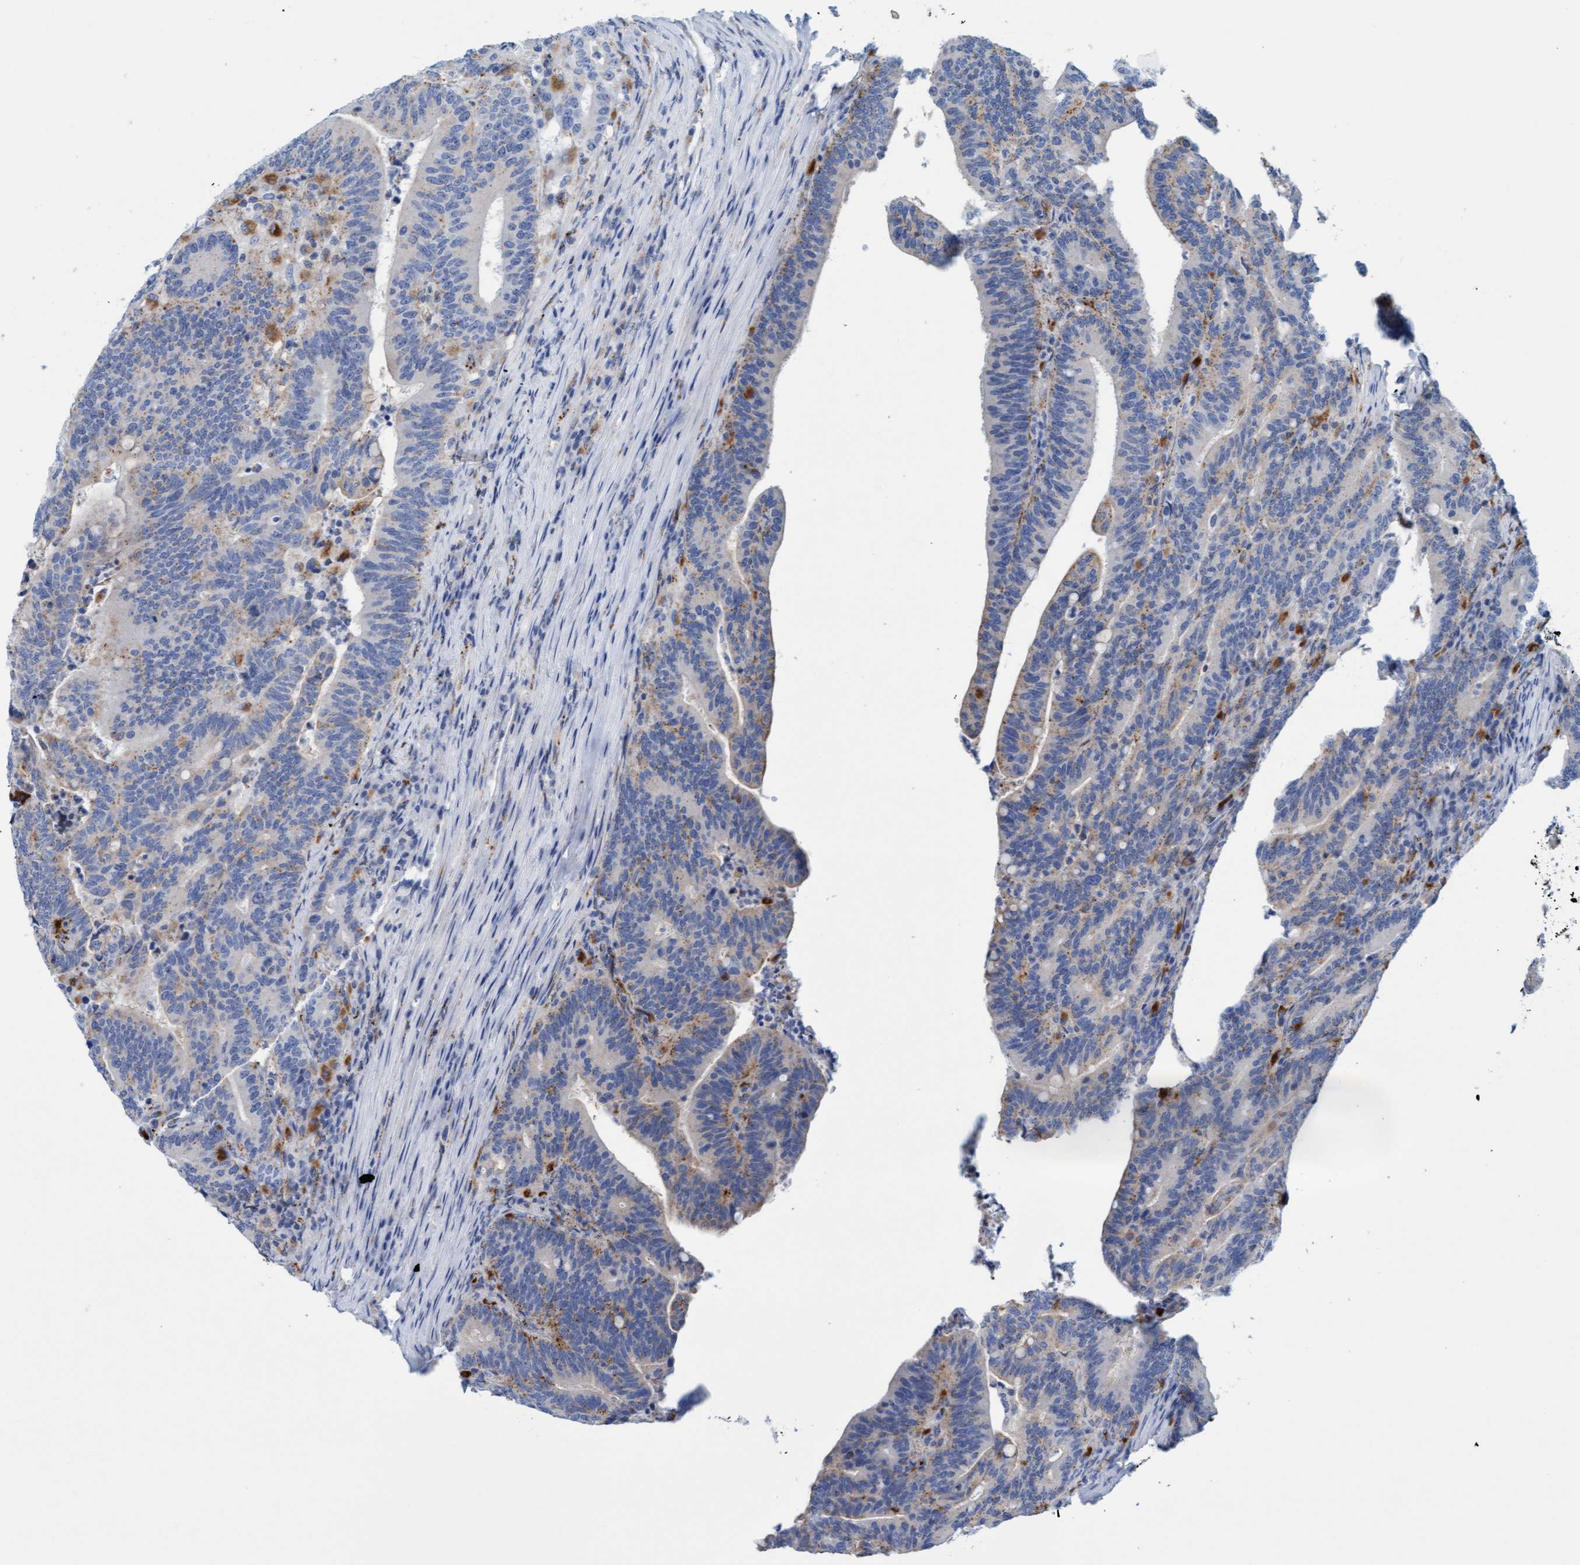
{"staining": {"intensity": "negative", "quantity": "none", "location": "none"}, "tissue": "colorectal cancer", "cell_type": "Tumor cells", "image_type": "cancer", "snomed": [{"axis": "morphology", "description": "Adenocarcinoma, NOS"}, {"axis": "topography", "description": "Colon"}], "caption": "This histopathology image is of colorectal cancer stained with immunohistochemistry (IHC) to label a protein in brown with the nuclei are counter-stained blue. There is no positivity in tumor cells. Brightfield microscopy of immunohistochemistry (IHC) stained with DAB (brown) and hematoxylin (blue), captured at high magnification.", "gene": "SGSH", "patient": {"sex": "female", "age": 66}}